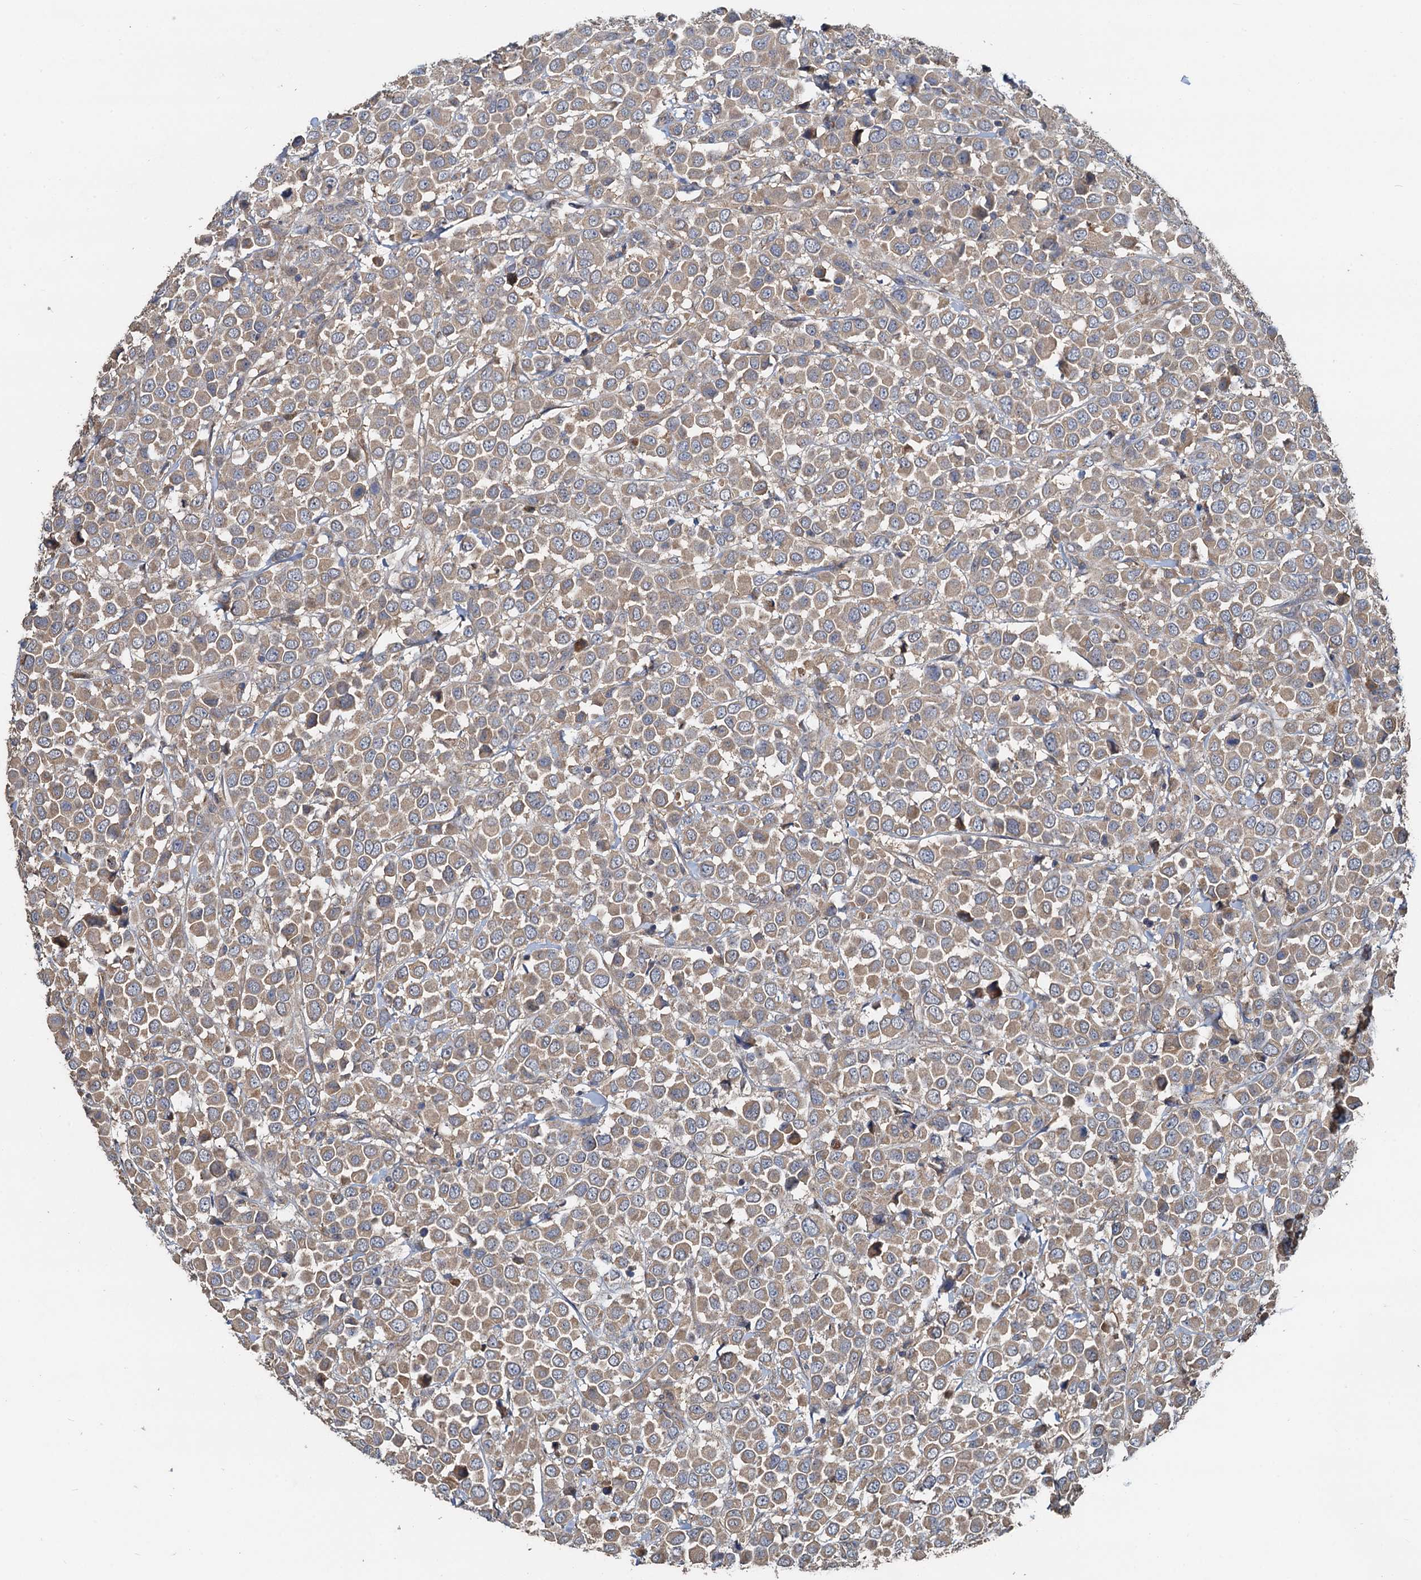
{"staining": {"intensity": "weak", "quantity": ">75%", "location": "cytoplasmic/membranous"}, "tissue": "breast cancer", "cell_type": "Tumor cells", "image_type": "cancer", "snomed": [{"axis": "morphology", "description": "Duct carcinoma"}, {"axis": "topography", "description": "Breast"}], "caption": "Protein staining by immunohistochemistry displays weak cytoplasmic/membranous expression in about >75% of tumor cells in breast intraductal carcinoma.", "gene": "HYI", "patient": {"sex": "female", "age": 61}}